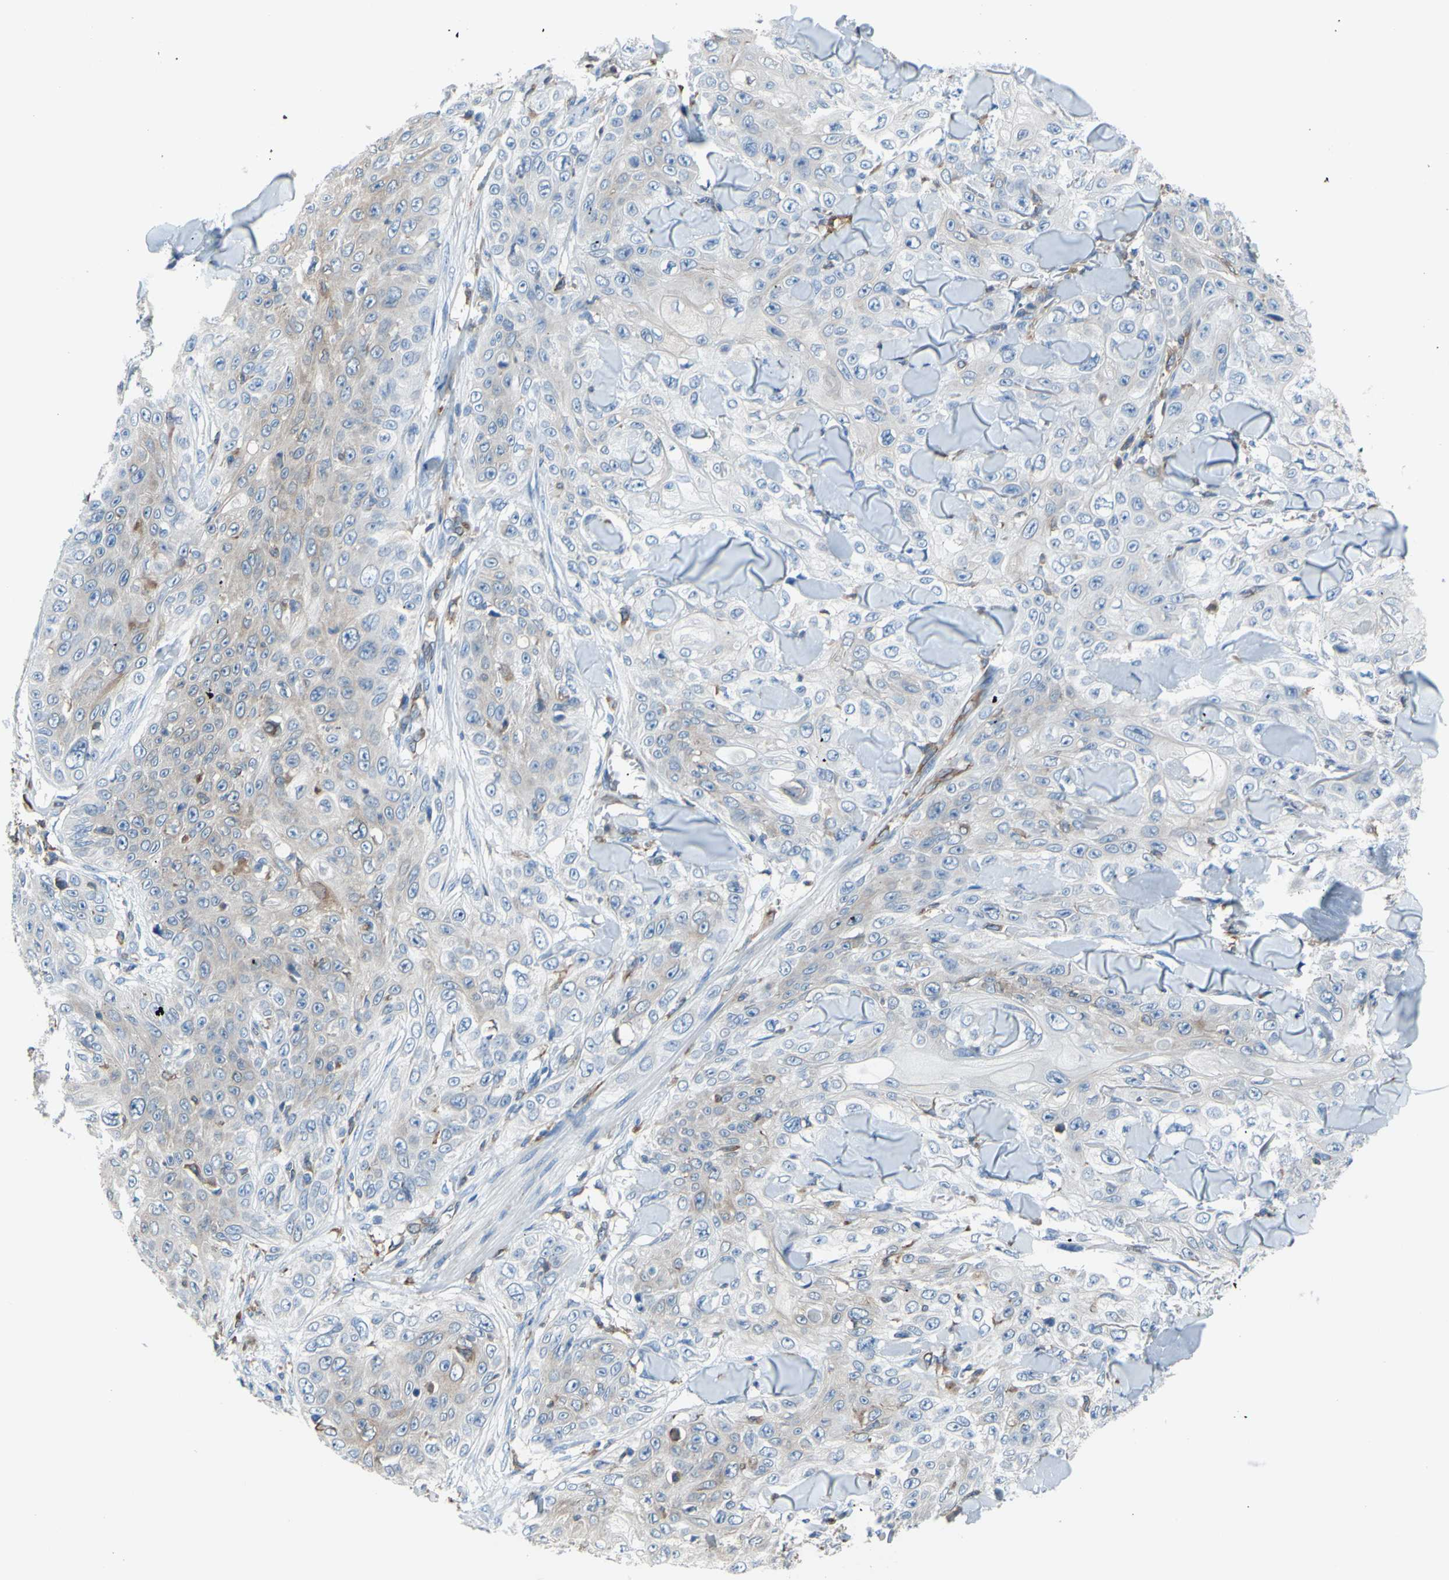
{"staining": {"intensity": "weak", "quantity": "25%-75%", "location": "cytoplasmic/membranous"}, "tissue": "skin cancer", "cell_type": "Tumor cells", "image_type": "cancer", "snomed": [{"axis": "morphology", "description": "Squamous cell carcinoma, NOS"}, {"axis": "topography", "description": "Skin"}], "caption": "DAB immunohistochemical staining of human squamous cell carcinoma (skin) displays weak cytoplasmic/membranous protein positivity in about 25%-75% of tumor cells.", "gene": "MGST2", "patient": {"sex": "male", "age": 86}}